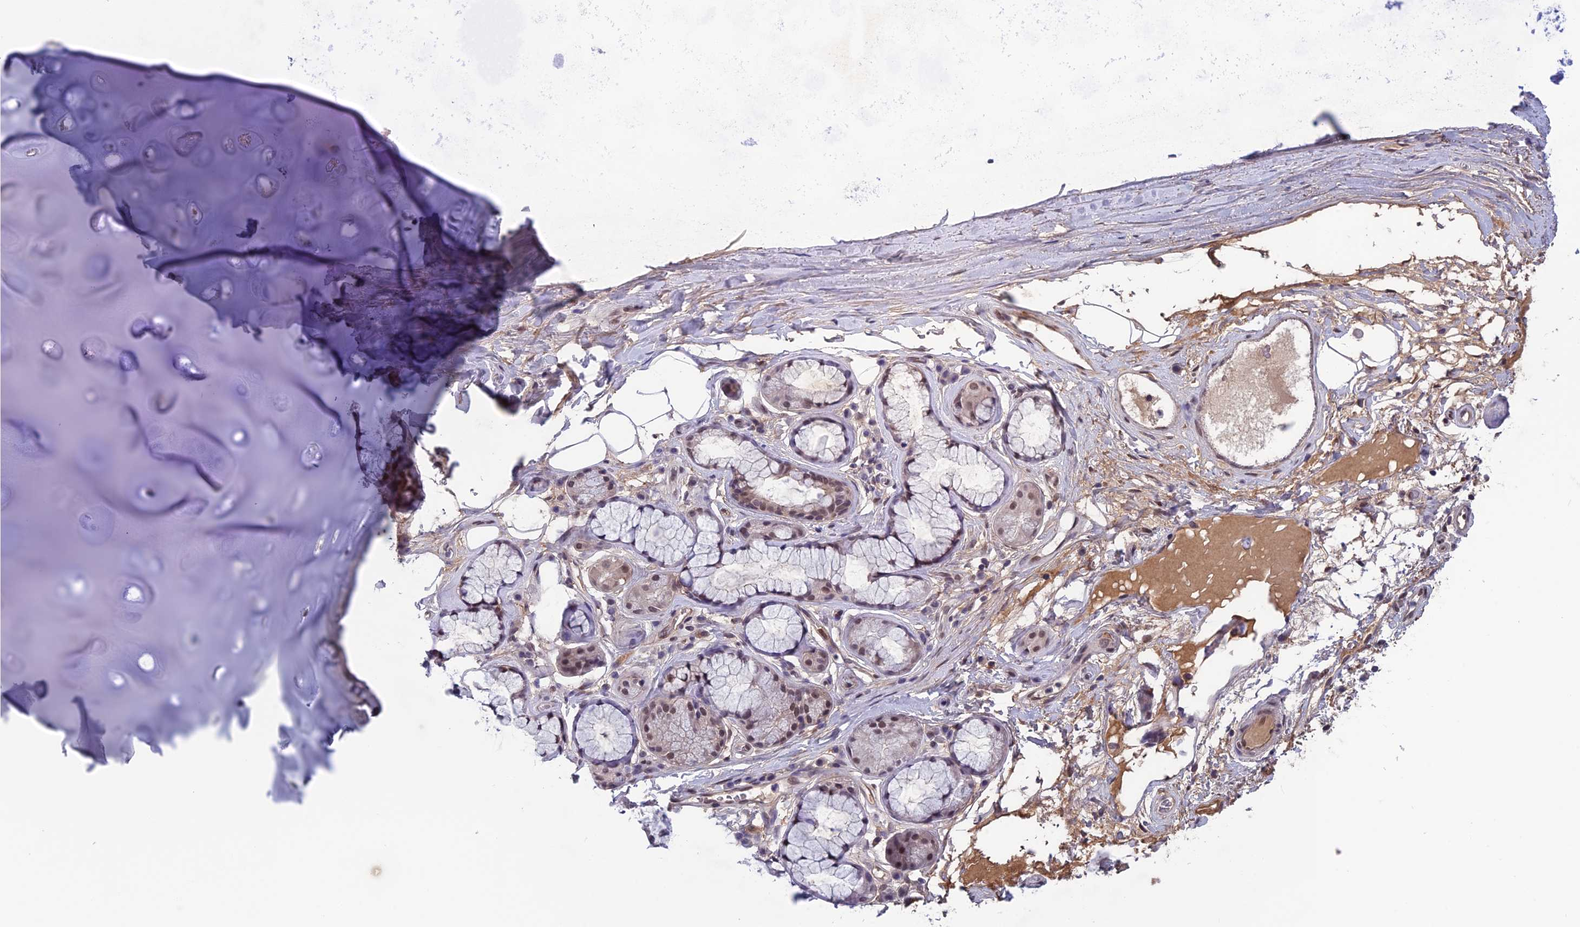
{"staining": {"intensity": "weak", "quantity": ">75%", "location": "cytoplasmic/membranous"}, "tissue": "adipose tissue", "cell_type": "Adipocytes", "image_type": "normal", "snomed": [{"axis": "morphology", "description": "Normal tissue, NOS"}, {"axis": "topography", "description": "Cartilage tissue"}], "caption": "This is an image of immunohistochemistry (IHC) staining of benign adipose tissue, which shows weak expression in the cytoplasmic/membranous of adipocytes.", "gene": "FKBPL", "patient": {"sex": "female", "age": 63}}